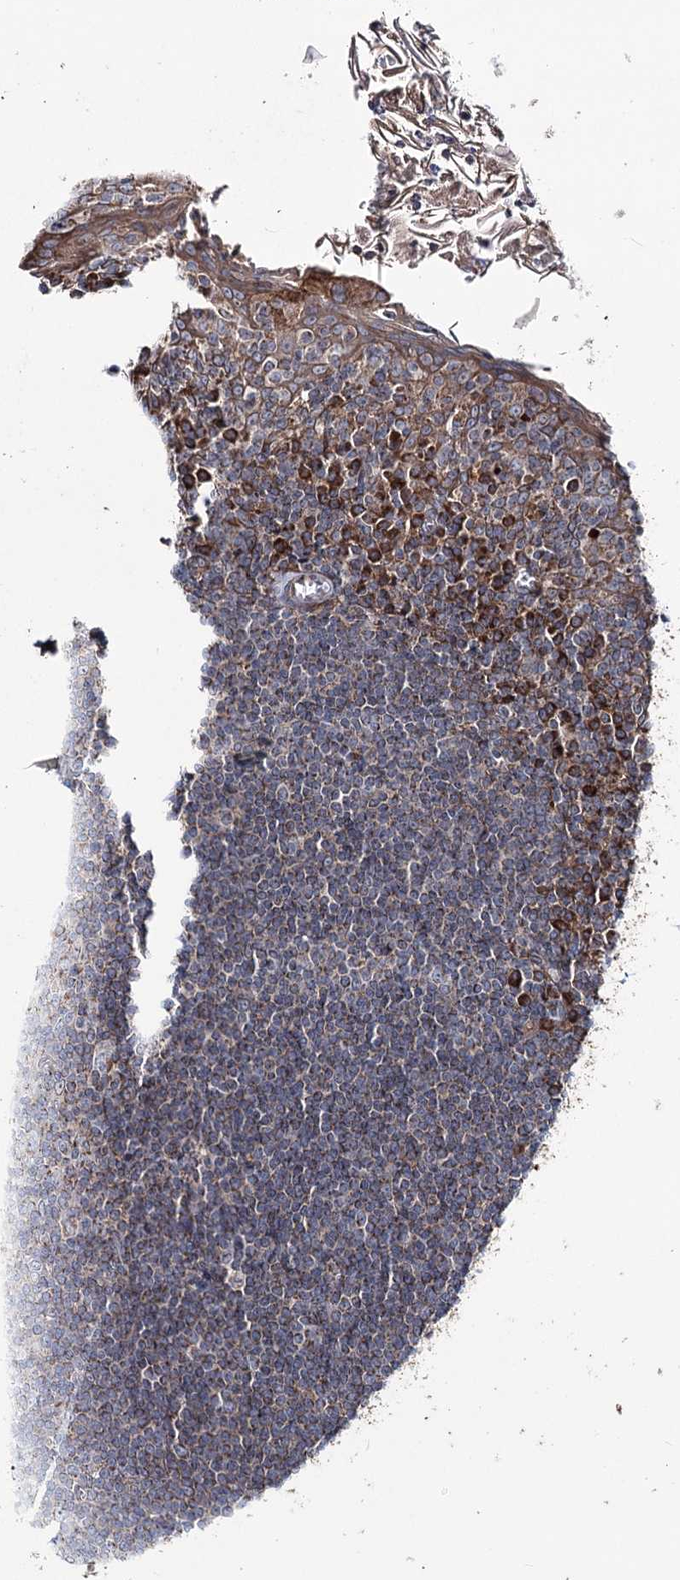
{"staining": {"intensity": "moderate", "quantity": ">75%", "location": "cytoplasmic/membranous"}, "tissue": "tonsil", "cell_type": "Germinal center cells", "image_type": "normal", "snomed": [{"axis": "morphology", "description": "Normal tissue, NOS"}, {"axis": "topography", "description": "Tonsil"}], "caption": "A photomicrograph of human tonsil stained for a protein exhibits moderate cytoplasmic/membranous brown staining in germinal center cells.", "gene": "MSANTD2", "patient": {"sex": "male", "age": 27}}